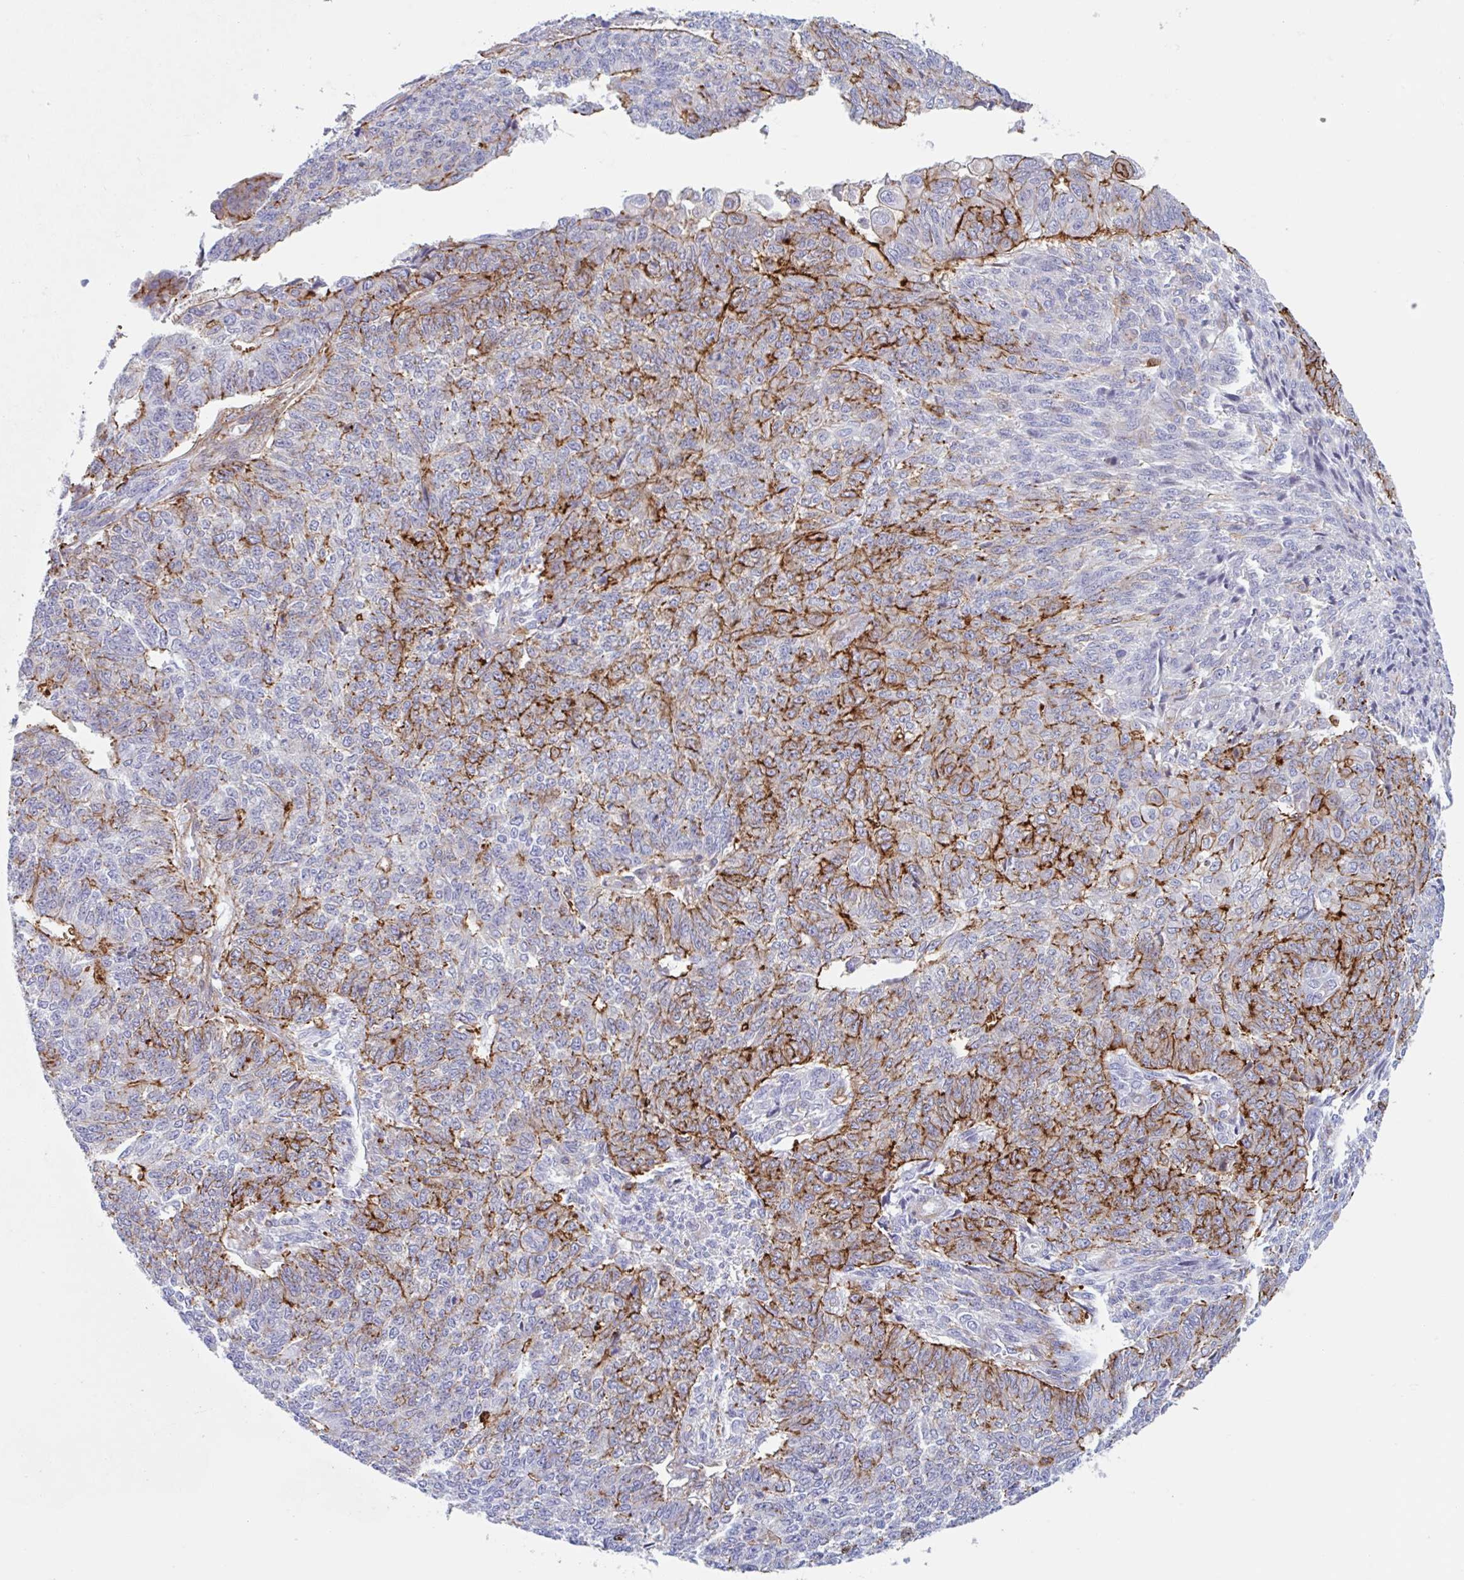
{"staining": {"intensity": "strong", "quantity": "25%-75%", "location": "cytoplasmic/membranous"}, "tissue": "endometrial cancer", "cell_type": "Tumor cells", "image_type": "cancer", "snomed": [{"axis": "morphology", "description": "Adenocarcinoma, NOS"}, {"axis": "topography", "description": "Endometrium"}], "caption": "Immunohistochemistry of human endometrial cancer (adenocarcinoma) displays high levels of strong cytoplasmic/membranous positivity in approximately 25%-75% of tumor cells.", "gene": "EFHD1", "patient": {"sex": "female", "age": 32}}